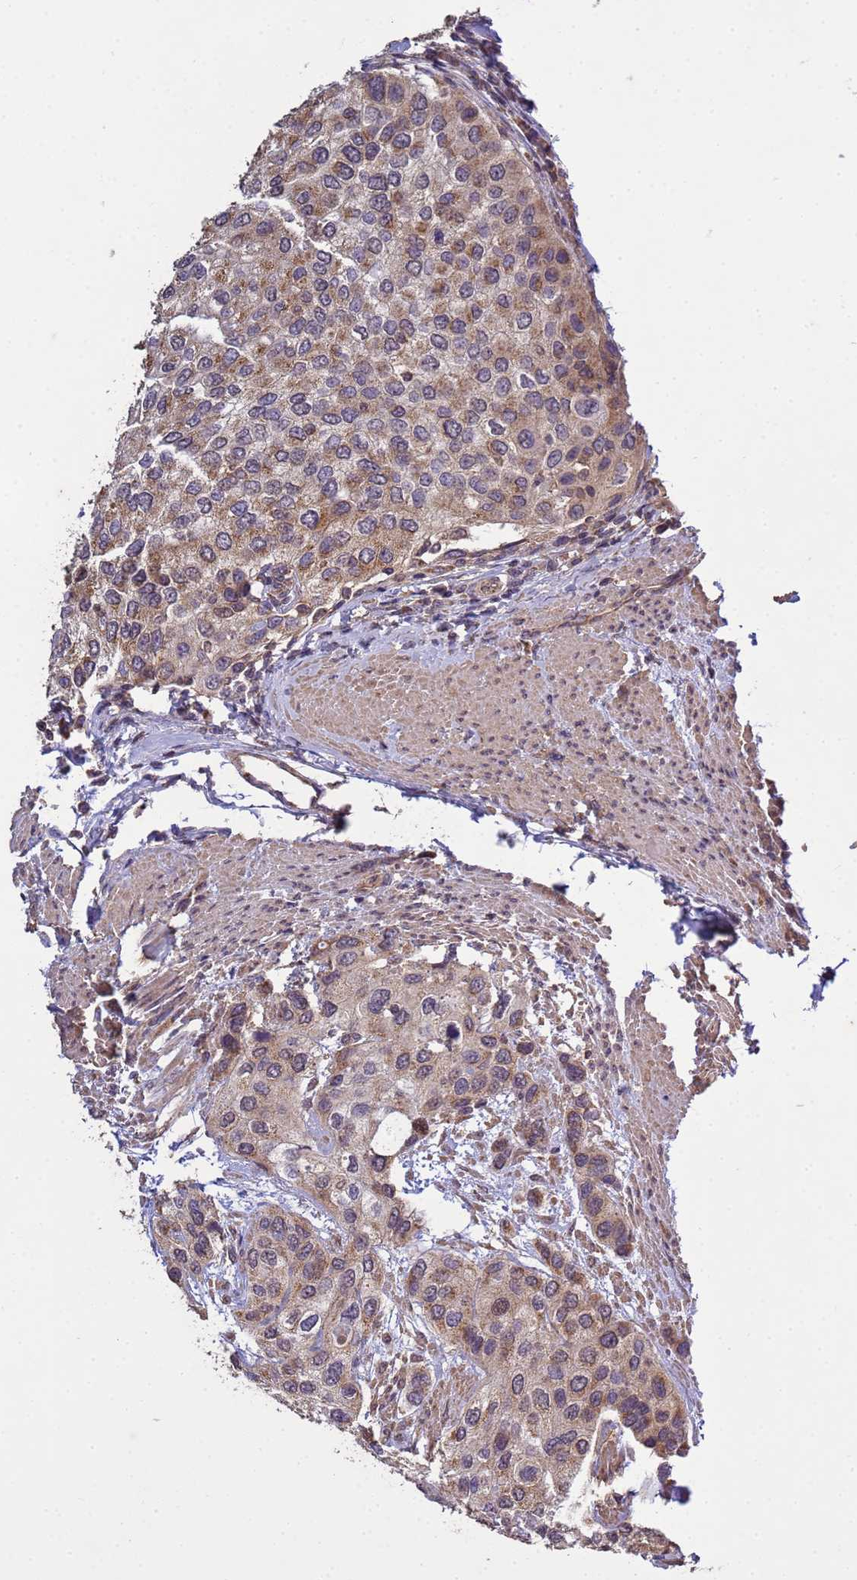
{"staining": {"intensity": "moderate", "quantity": "25%-75%", "location": "cytoplasmic/membranous"}, "tissue": "urothelial cancer", "cell_type": "Tumor cells", "image_type": "cancer", "snomed": [{"axis": "morphology", "description": "Normal tissue, NOS"}, {"axis": "morphology", "description": "Urothelial carcinoma, High grade"}, {"axis": "topography", "description": "Vascular tissue"}, {"axis": "topography", "description": "Urinary bladder"}], "caption": "Human urothelial cancer stained with a brown dye shows moderate cytoplasmic/membranous positive positivity in about 25%-75% of tumor cells.", "gene": "P2RX7", "patient": {"sex": "female", "age": 56}}